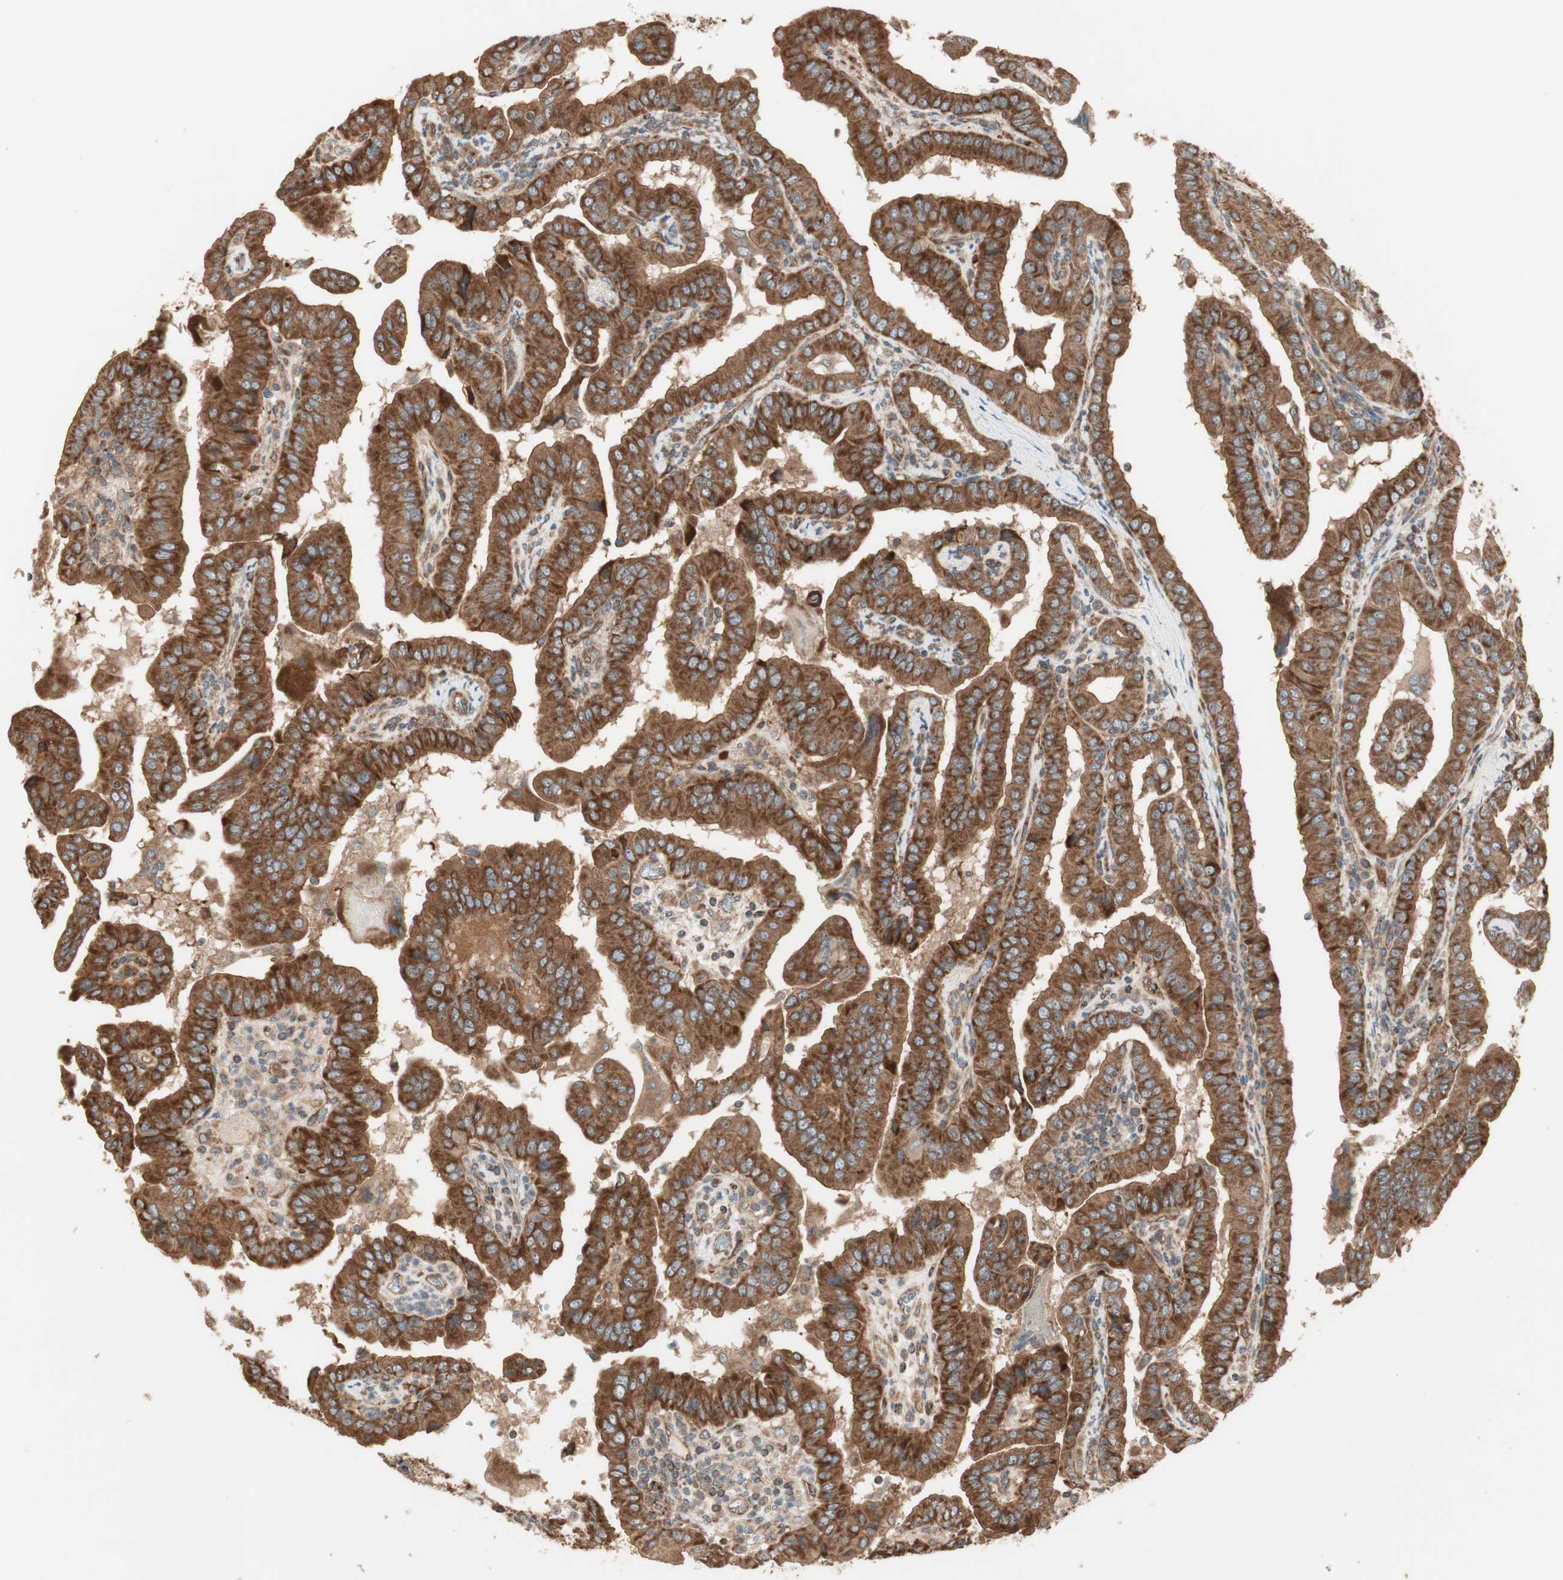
{"staining": {"intensity": "strong", "quantity": ">75%", "location": "cytoplasmic/membranous"}, "tissue": "thyroid cancer", "cell_type": "Tumor cells", "image_type": "cancer", "snomed": [{"axis": "morphology", "description": "Papillary adenocarcinoma, NOS"}, {"axis": "topography", "description": "Thyroid gland"}], "caption": "The micrograph shows staining of thyroid papillary adenocarcinoma, revealing strong cytoplasmic/membranous protein positivity (brown color) within tumor cells. (brown staining indicates protein expression, while blue staining denotes nuclei).", "gene": "CTTNBP2NL", "patient": {"sex": "male", "age": 33}}